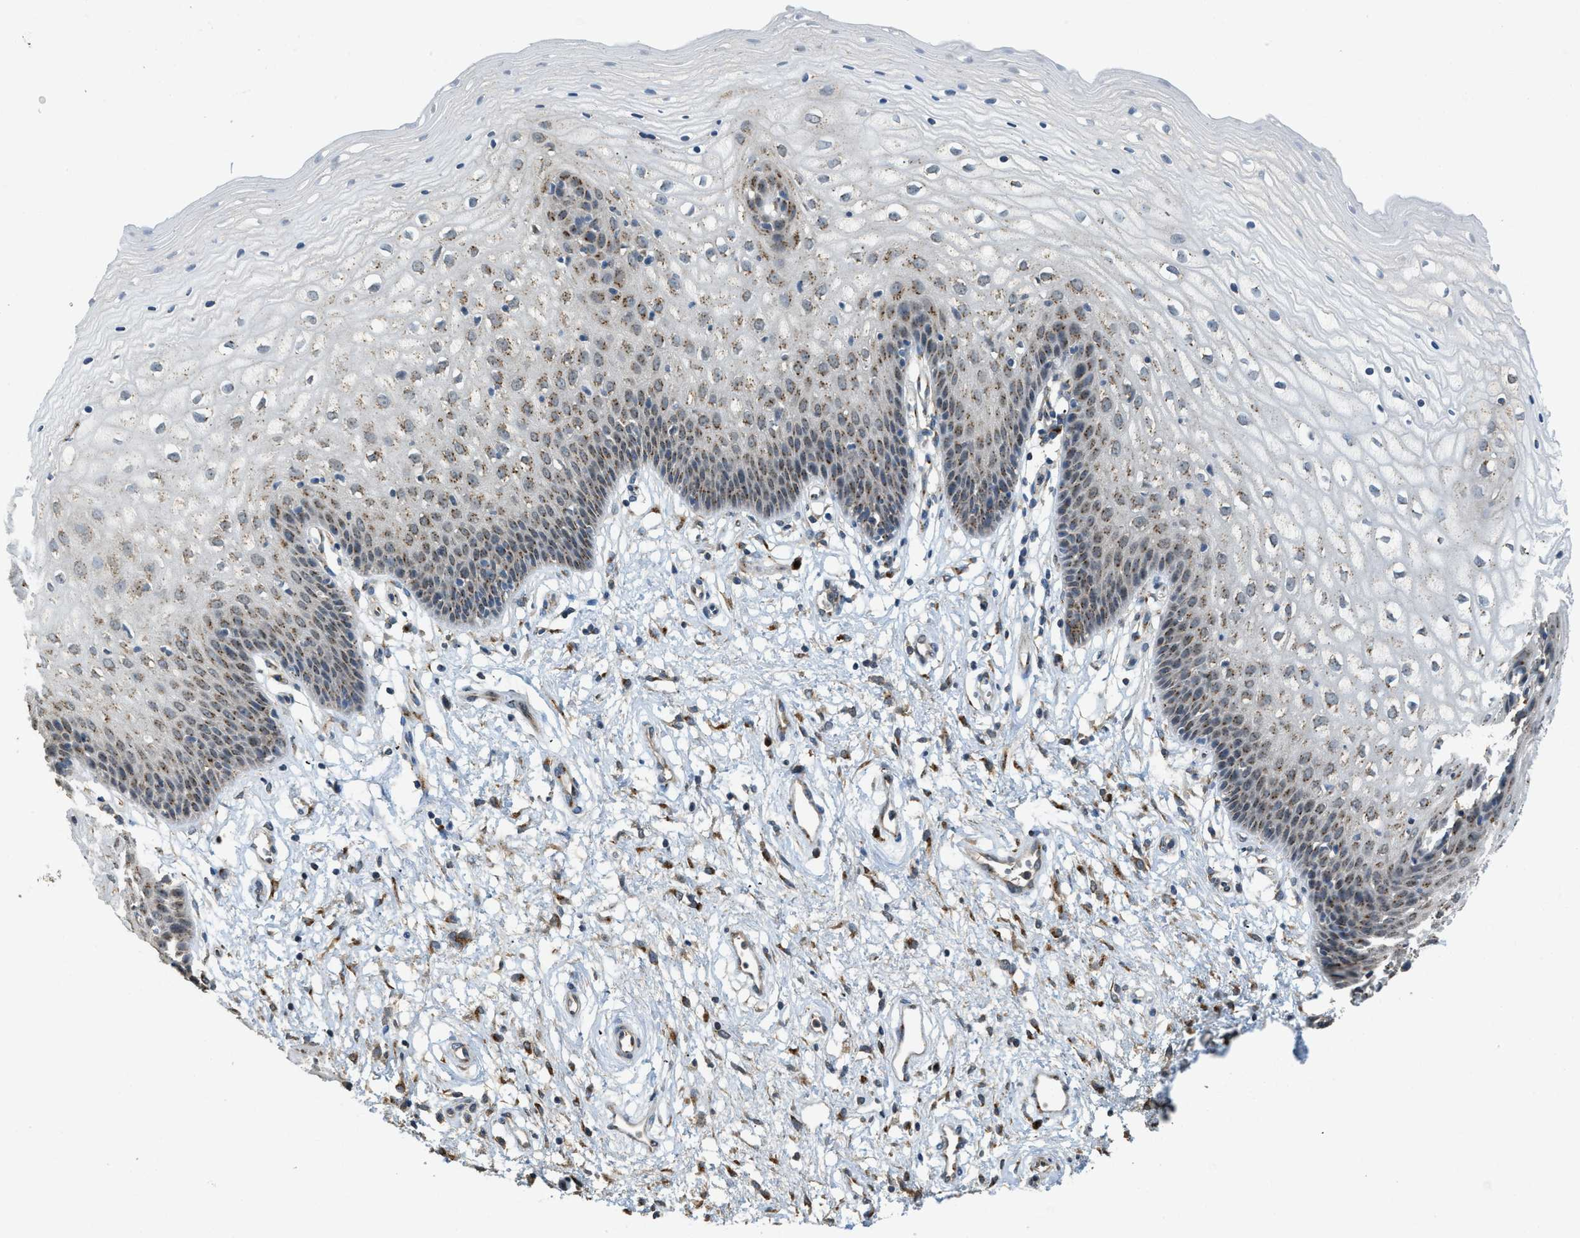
{"staining": {"intensity": "moderate", "quantity": "25%-75%", "location": "cytoplasmic/membranous"}, "tissue": "vagina", "cell_type": "Squamous epithelial cells", "image_type": "normal", "snomed": [{"axis": "morphology", "description": "Normal tissue, NOS"}, {"axis": "topography", "description": "Vagina"}], "caption": "Vagina stained for a protein displays moderate cytoplasmic/membranous positivity in squamous epithelial cells. (Brightfield microscopy of DAB IHC at high magnification).", "gene": "IPO7", "patient": {"sex": "female", "age": 34}}